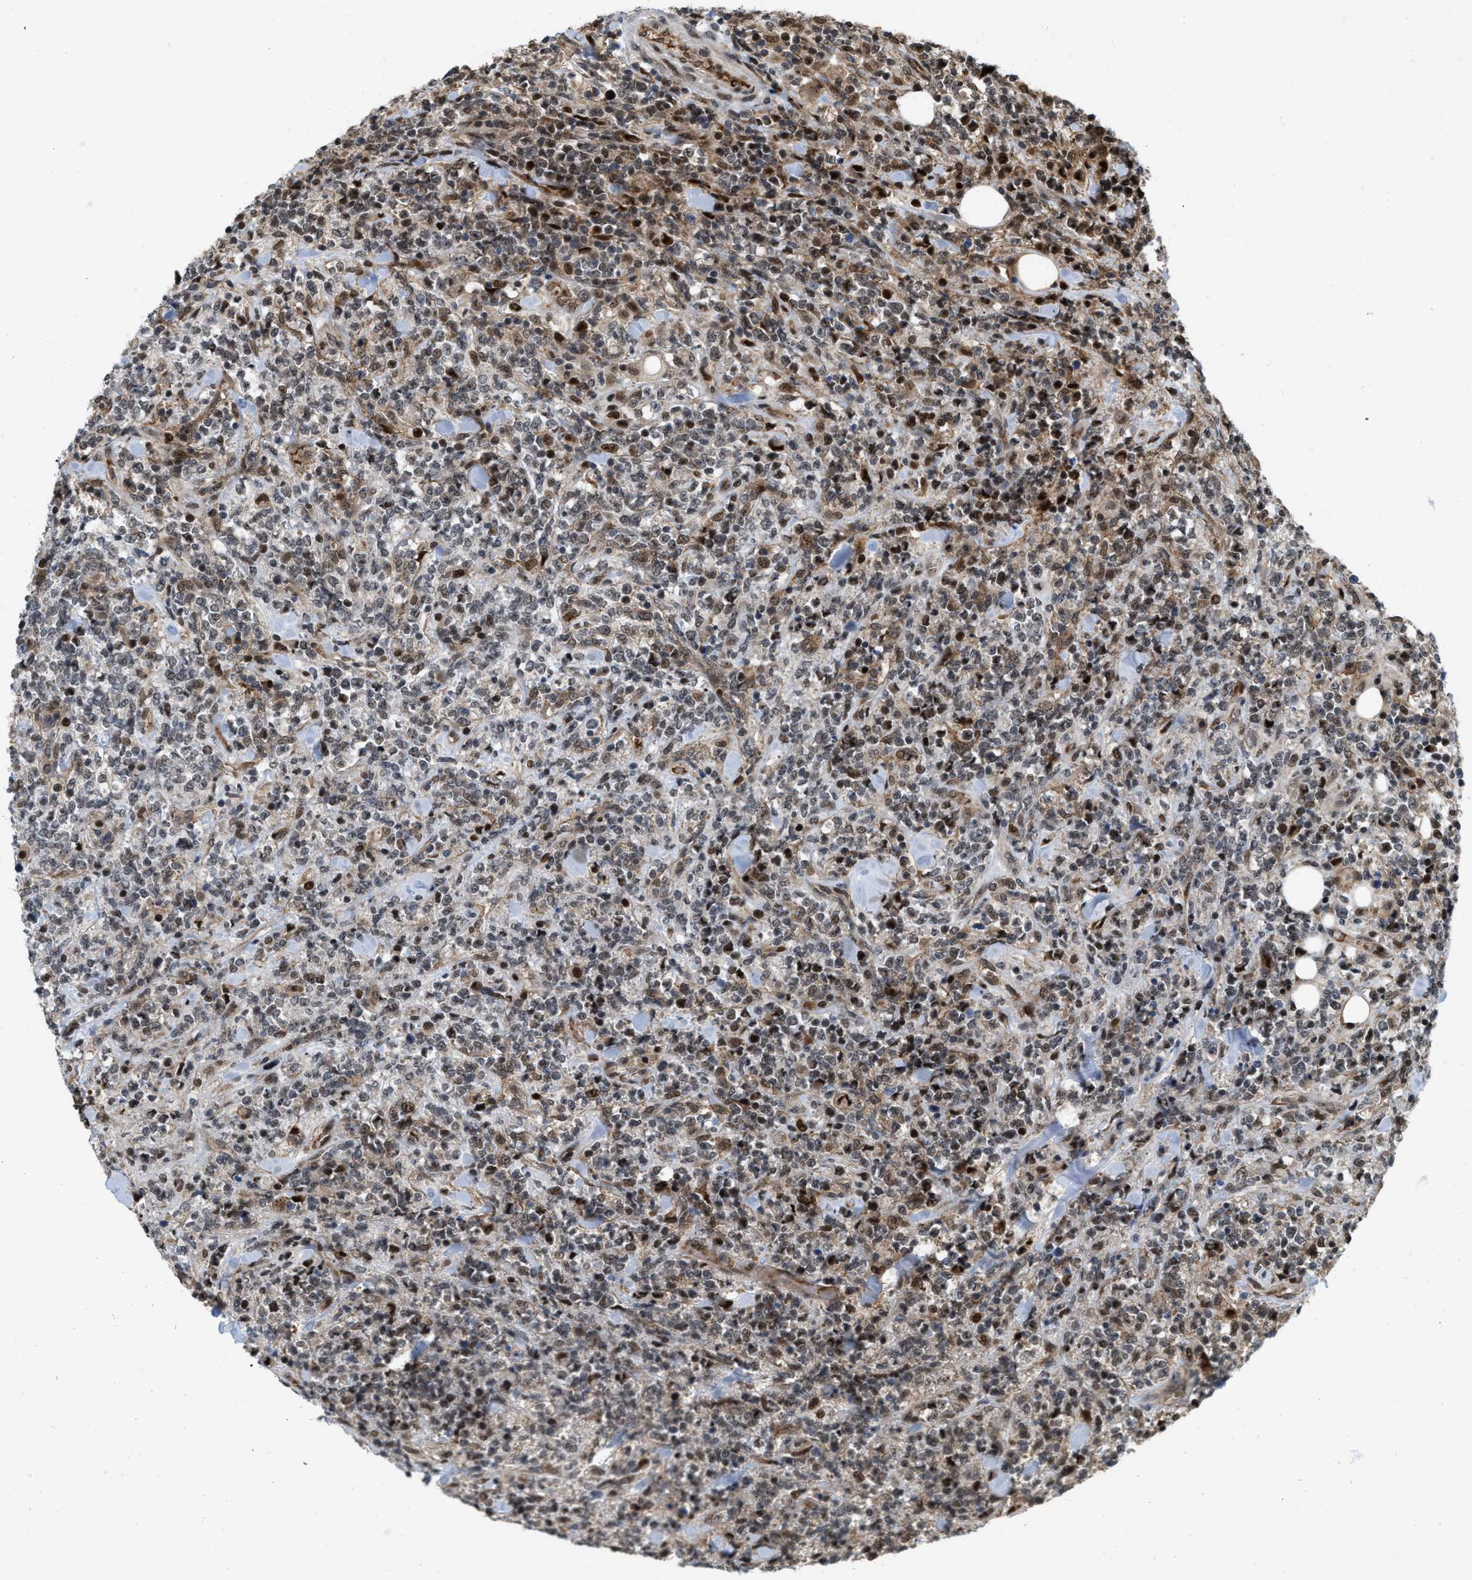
{"staining": {"intensity": "moderate", "quantity": "25%-75%", "location": "nuclear"}, "tissue": "lymphoma", "cell_type": "Tumor cells", "image_type": "cancer", "snomed": [{"axis": "morphology", "description": "Malignant lymphoma, non-Hodgkin's type, High grade"}, {"axis": "topography", "description": "Soft tissue"}], "caption": "Immunohistochemical staining of human lymphoma reveals moderate nuclear protein positivity in about 25%-75% of tumor cells.", "gene": "ANKRD11", "patient": {"sex": "male", "age": 18}}